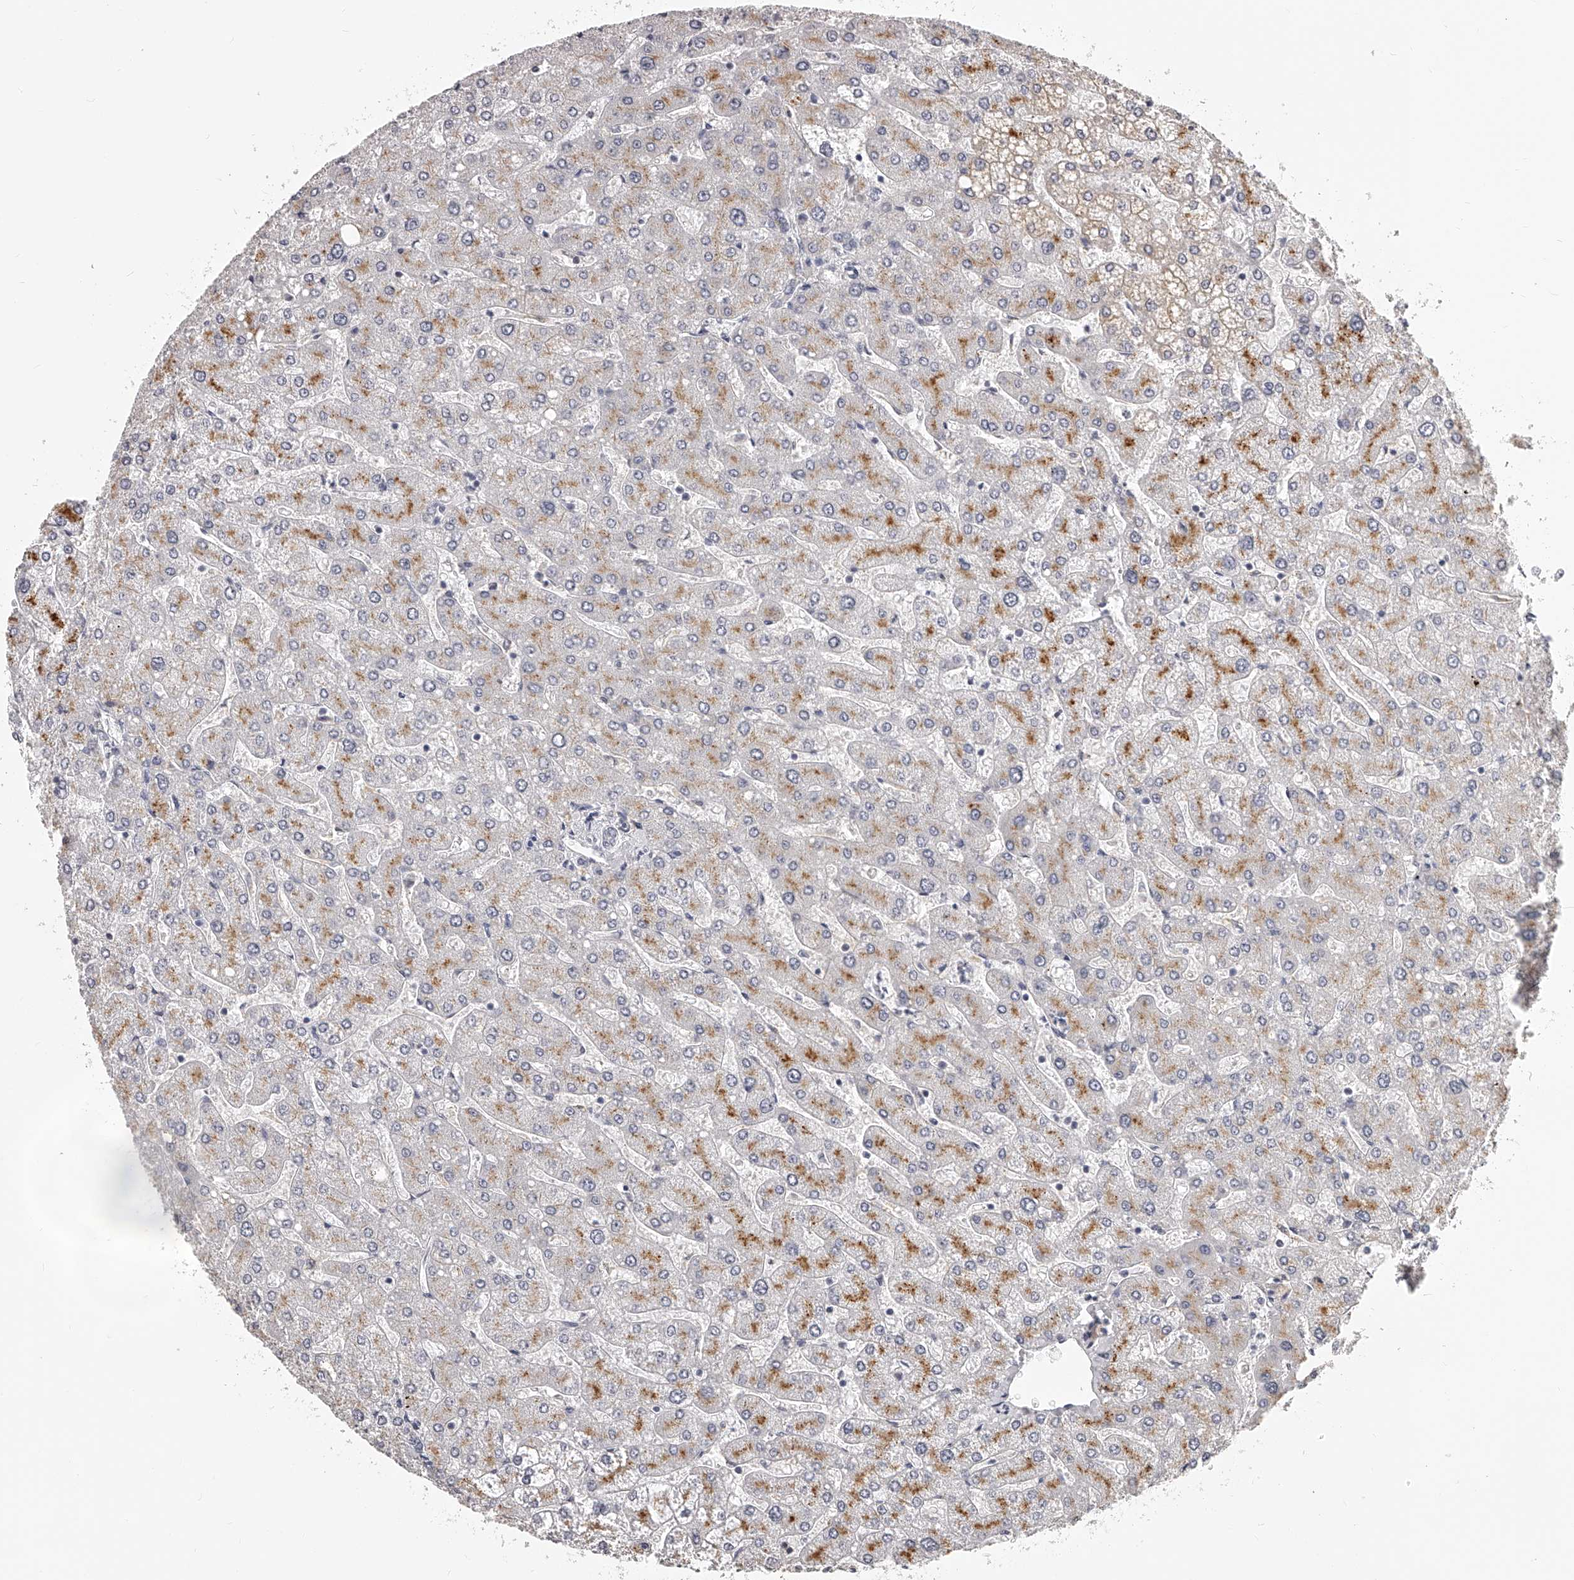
{"staining": {"intensity": "negative", "quantity": "none", "location": "none"}, "tissue": "liver", "cell_type": "Cholangiocytes", "image_type": "normal", "snomed": [{"axis": "morphology", "description": "Normal tissue, NOS"}, {"axis": "topography", "description": "Liver"}], "caption": "There is no significant staining in cholangiocytes of liver. (DAB immunohistochemistry, high magnification).", "gene": "DMRT1", "patient": {"sex": "male", "age": 55}}